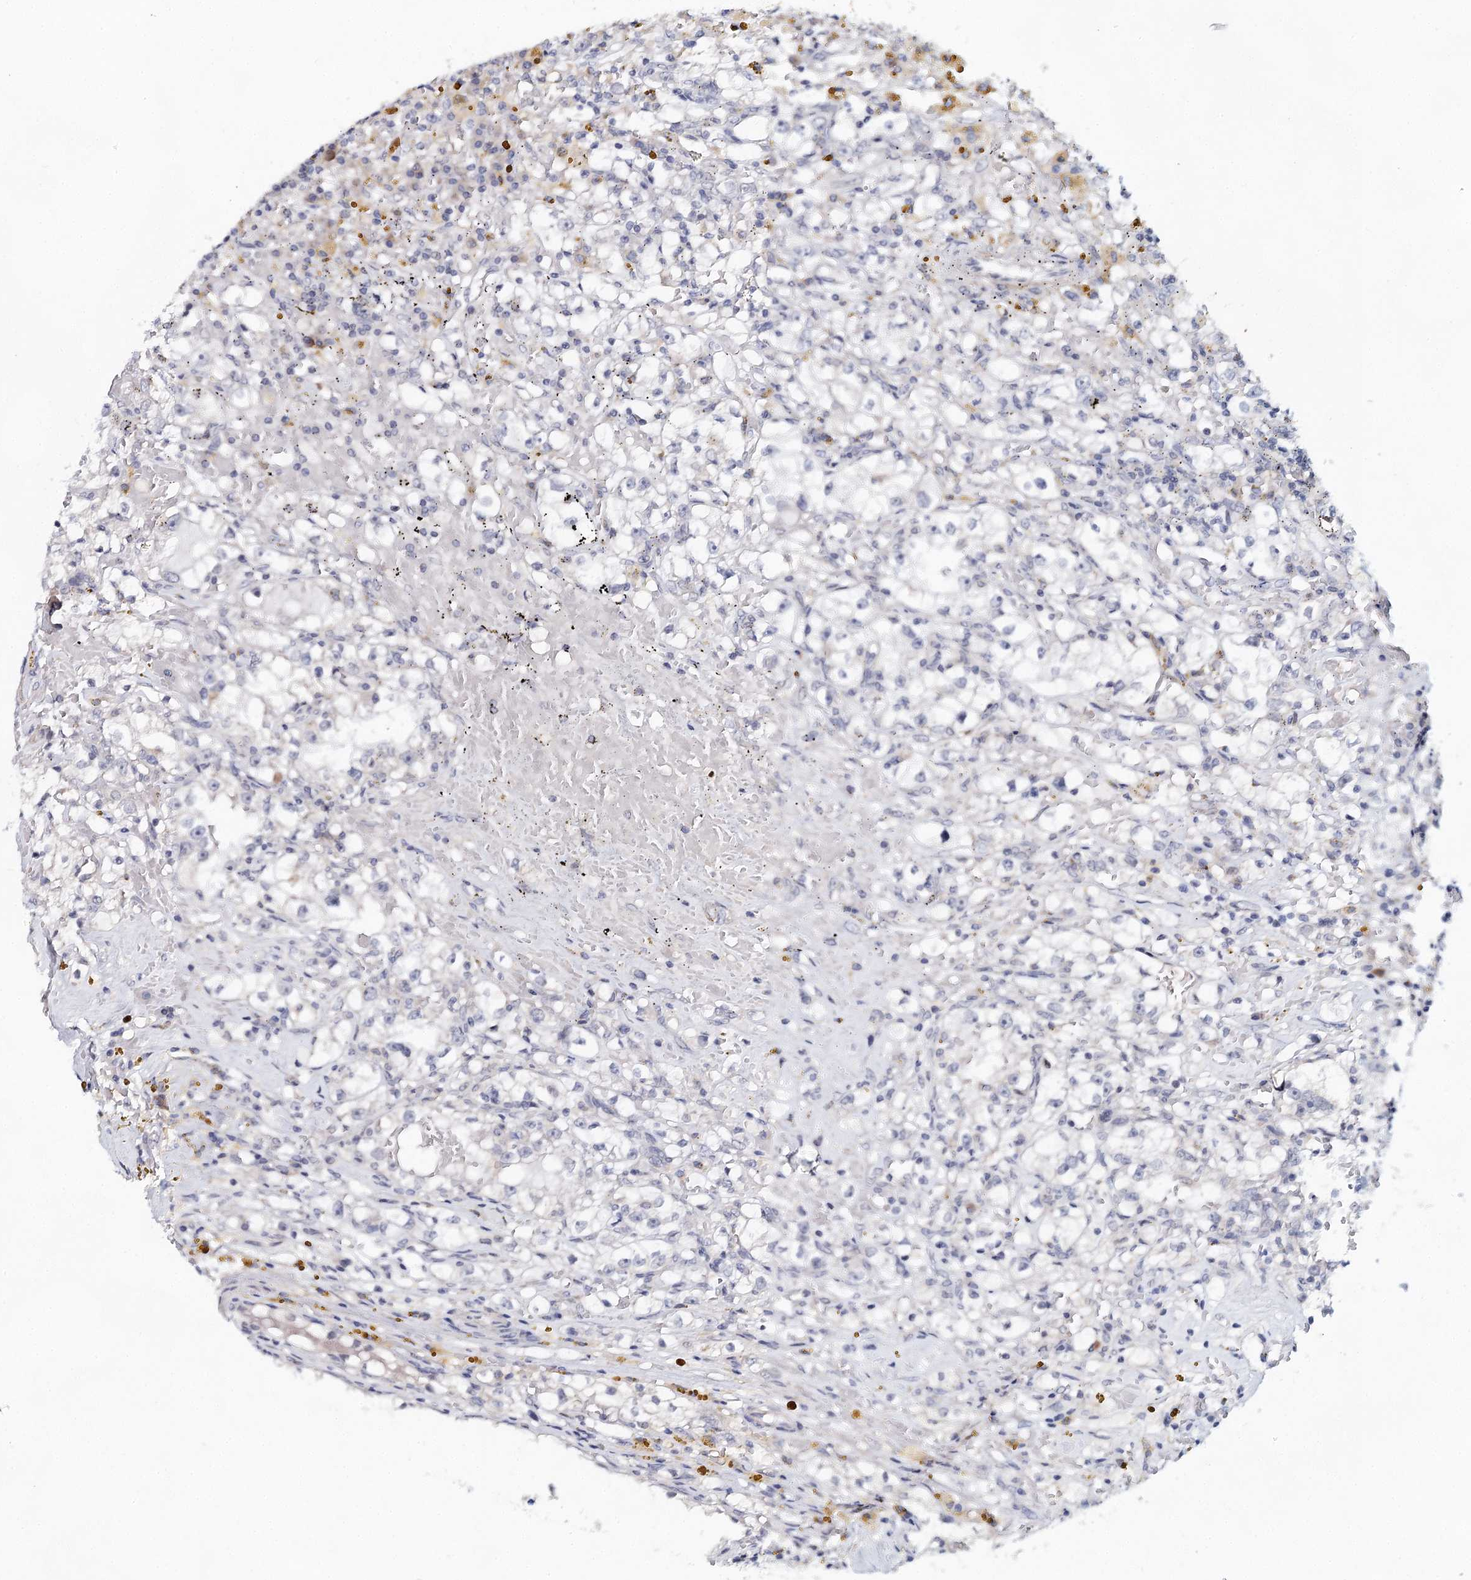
{"staining": {"intensity": "negative", "quantity": "none", "location": "none"}, "tissue": "renal cancer", "cell_type": "Tumor cells", "image_type": "cancer", "snomed": [{"axis": "morphology", "description": "Adenocarcinoma, NOS"}, {"axis": "topography", "description": "Kidney"}], "caption": "IHC image of human renal cancer (adenocarcinoma) stained for a protein (brown), which displays no expression in tumor cells.", "gene": "BLTP1", "patient": {"sex": "male", "age": 56}}